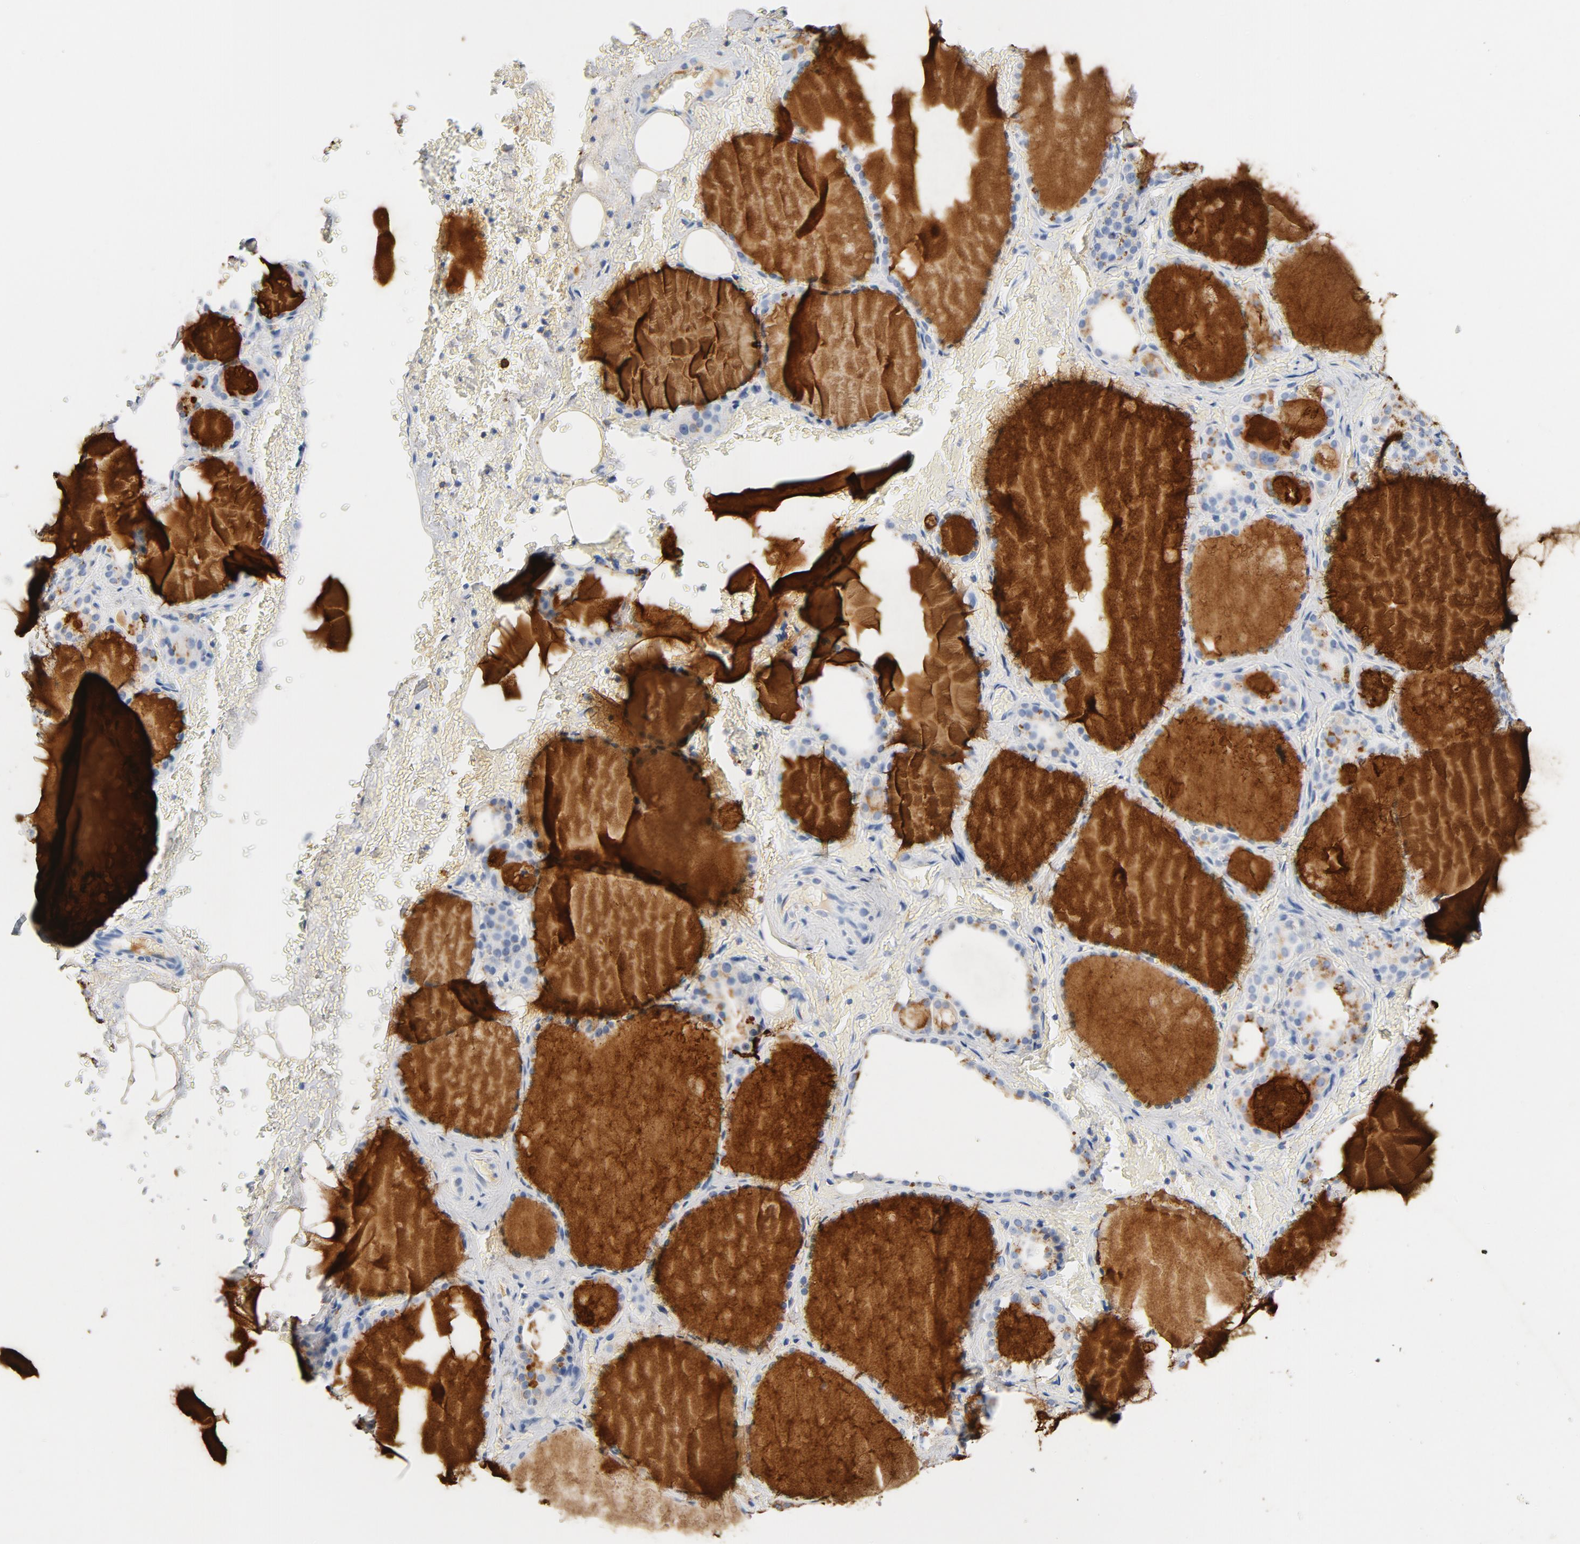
{"staining": {"intensity": "negative", "quantity": "none", "location": "none"}, "tissue": "thyroid gland", "cell_type": "Glandular cells", "image_type": "normal", "snomed": [{"axis": "morphology", "description": "Normal tissue, NOS"}, {"axis": "topography", "description": "Thyroid gland"}], "caption": "Protein analysis of normal thyroid gland displays no significant positivity in glandular cells. Nuclei are stained in blue.", "gene": "PTPRB", "patient": {"sex": "male", "age": 61}}